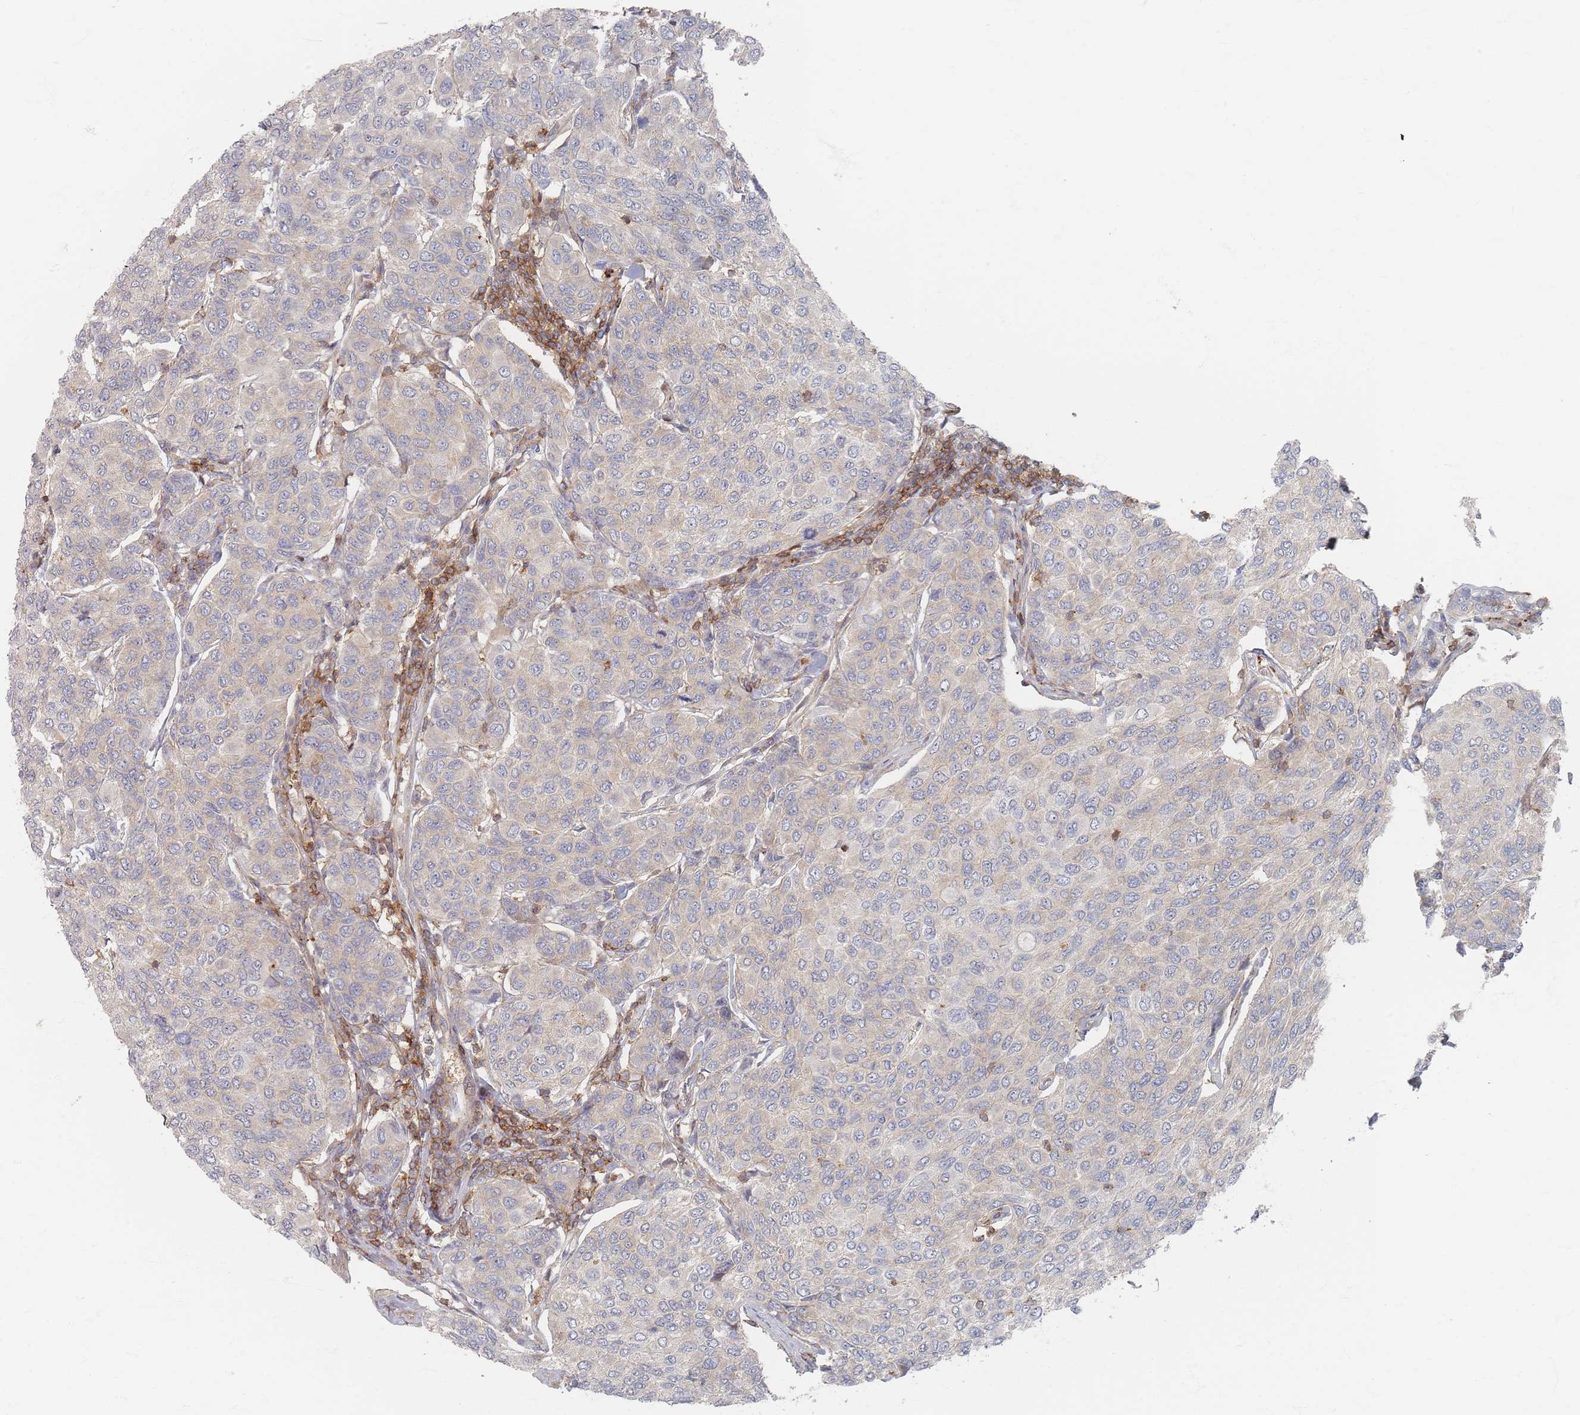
{"staining": {"intensity": "negative", "quantity": "none", "location": "none"}, "tissue": "breast cancer", "cell_type": "Tumor cells", "image_type": "cancer", "snomed": [{"axis": "morphology", "description": "Duct carcinoma"}, {"axis": "topography", "description": "Breast"}], "caption": "Tumor cells are negative for protein expression in human breast infiltrating ductal carcinoma.", "gene": "ZNF852", "patient": {"sex": "female", "age": 55}}